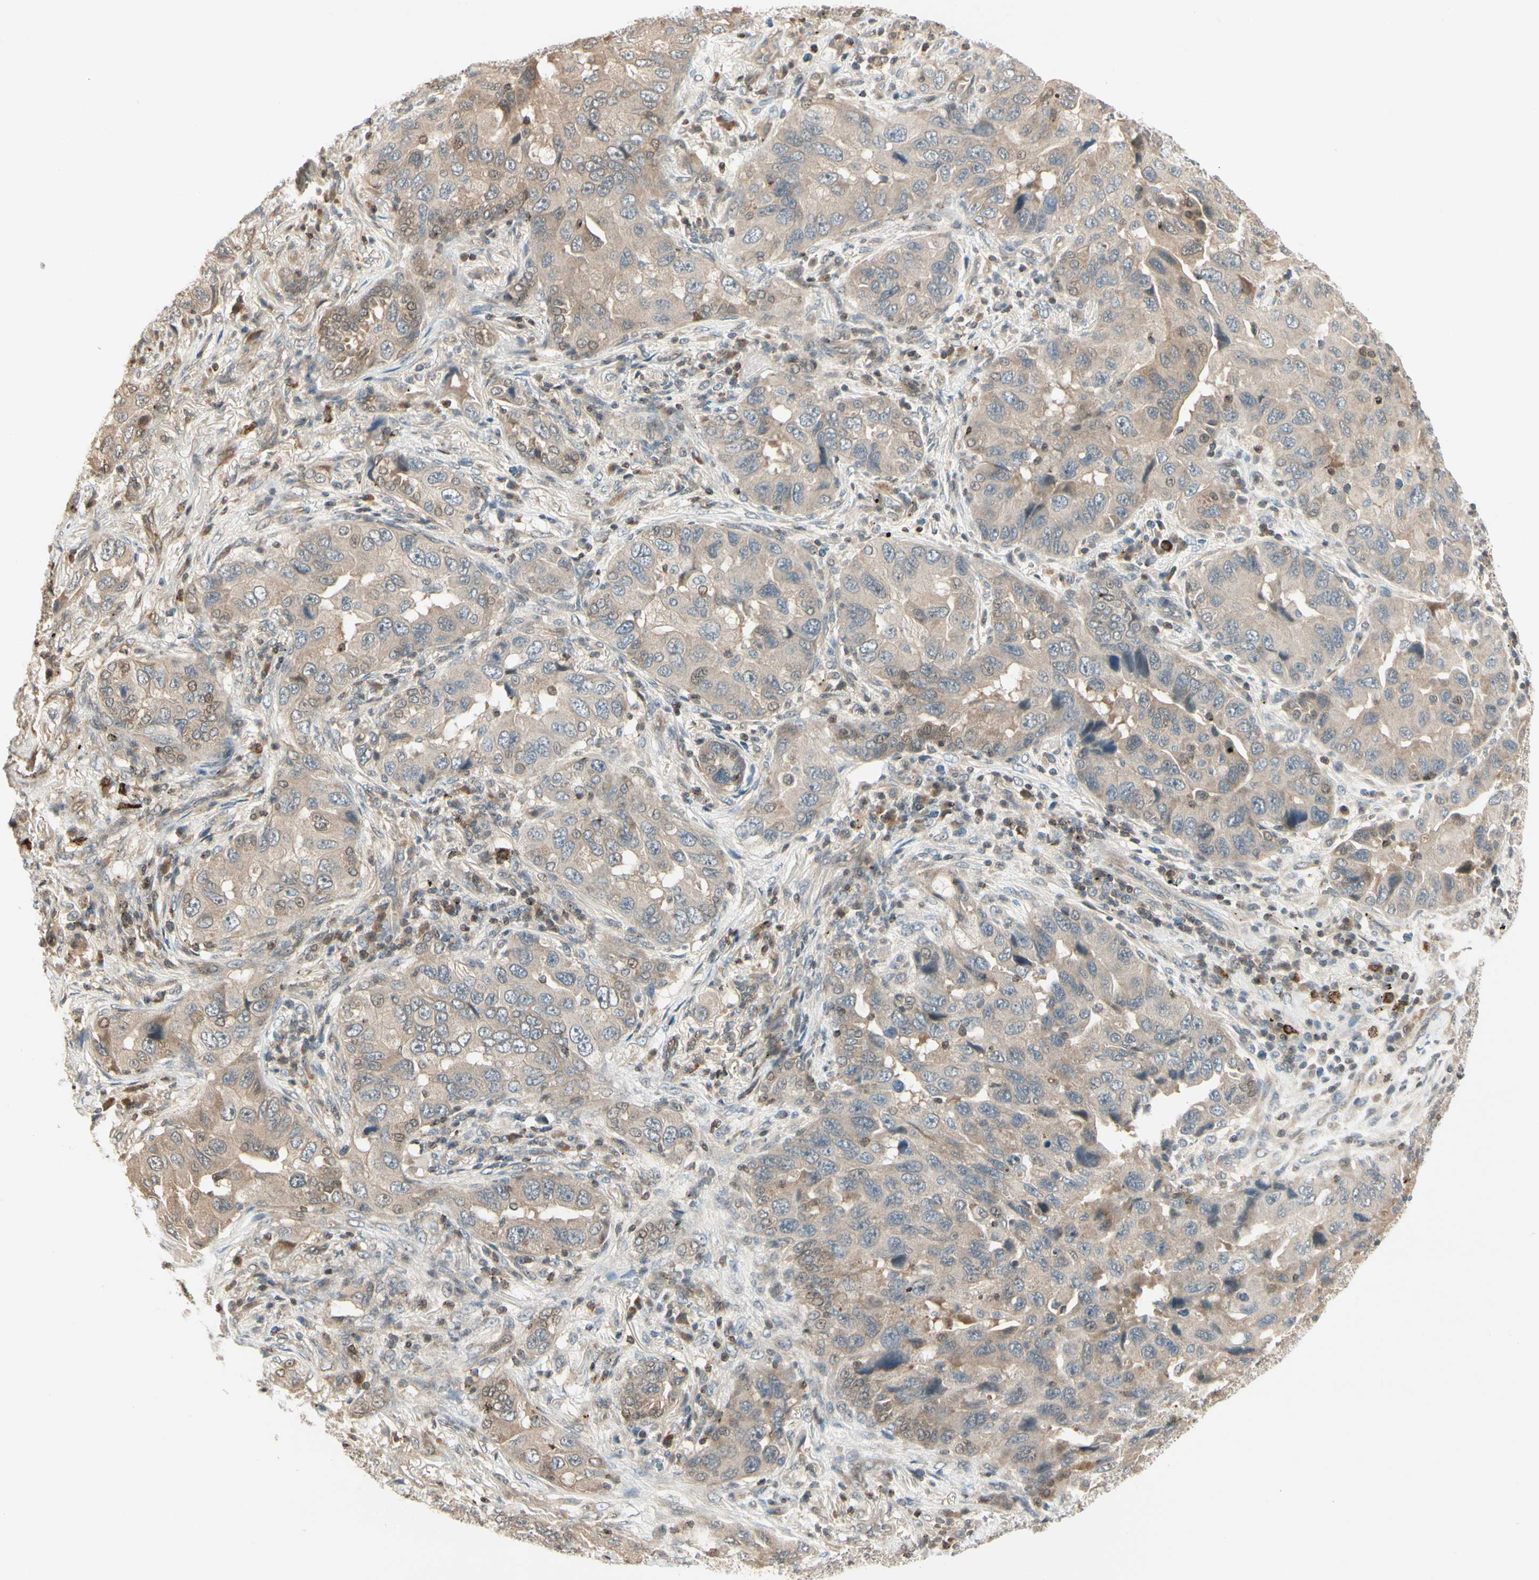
{"staining": {"intensity": "weak", "quantity": ">75%", "location": "cytoplasmic/membranous"}, "tissue": "lung cancer", "cell_type": "Tumor cells", "image_type": "cancer", "snomed": [{"axis": "morphology", "description": "Adenocarcinoma, NOS"}, {"axis": "topography", "description": "Lung"}], "caption": "This is an image of IHC staining of adenocarcinoma (lung), which shows weak positivity in the cytoplasmic/membranous of tumor cells.", "gene": "EVC", "patient": {"sex": "female", "age": 65}}